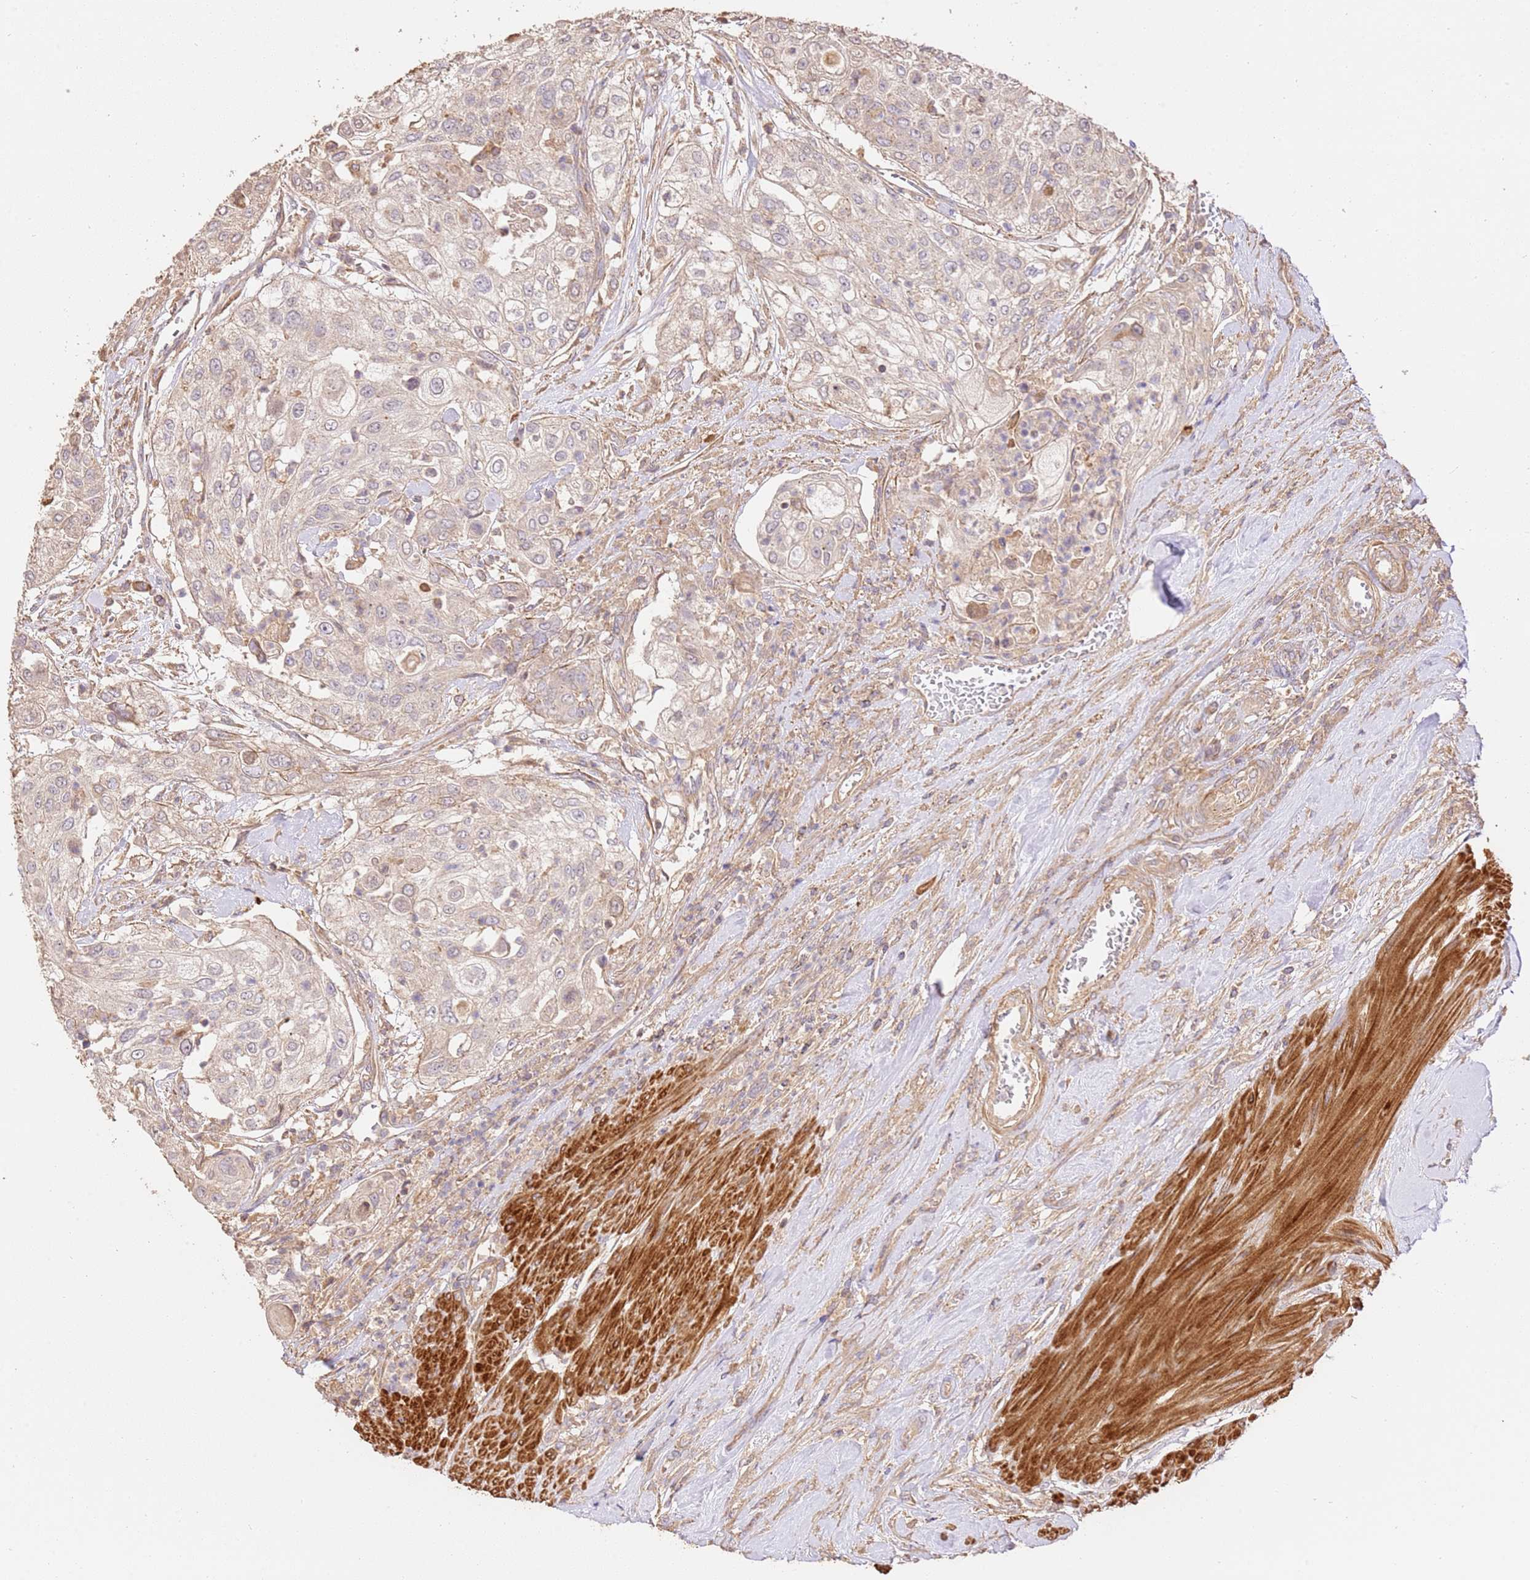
{"staining": {"intensity": "negative", "quantity": "none", "location": "none"}, "tissue": "urothelial cancer", "cell_type": "Tumor cells", "image_type": "cancer", "snomed": [{"axis": "morphology", "description": "Urothelial carcinoma, High grade"}, {"axis": "topography", "description": "Urinary bladder"}], "caption": "Urothelial carcinoma (high-grade) was stained to show a protein in brown. There is no significant positivity in tumor cells.", "gene": "CEP55", "patient": {"sex": "female", "age": 79}}